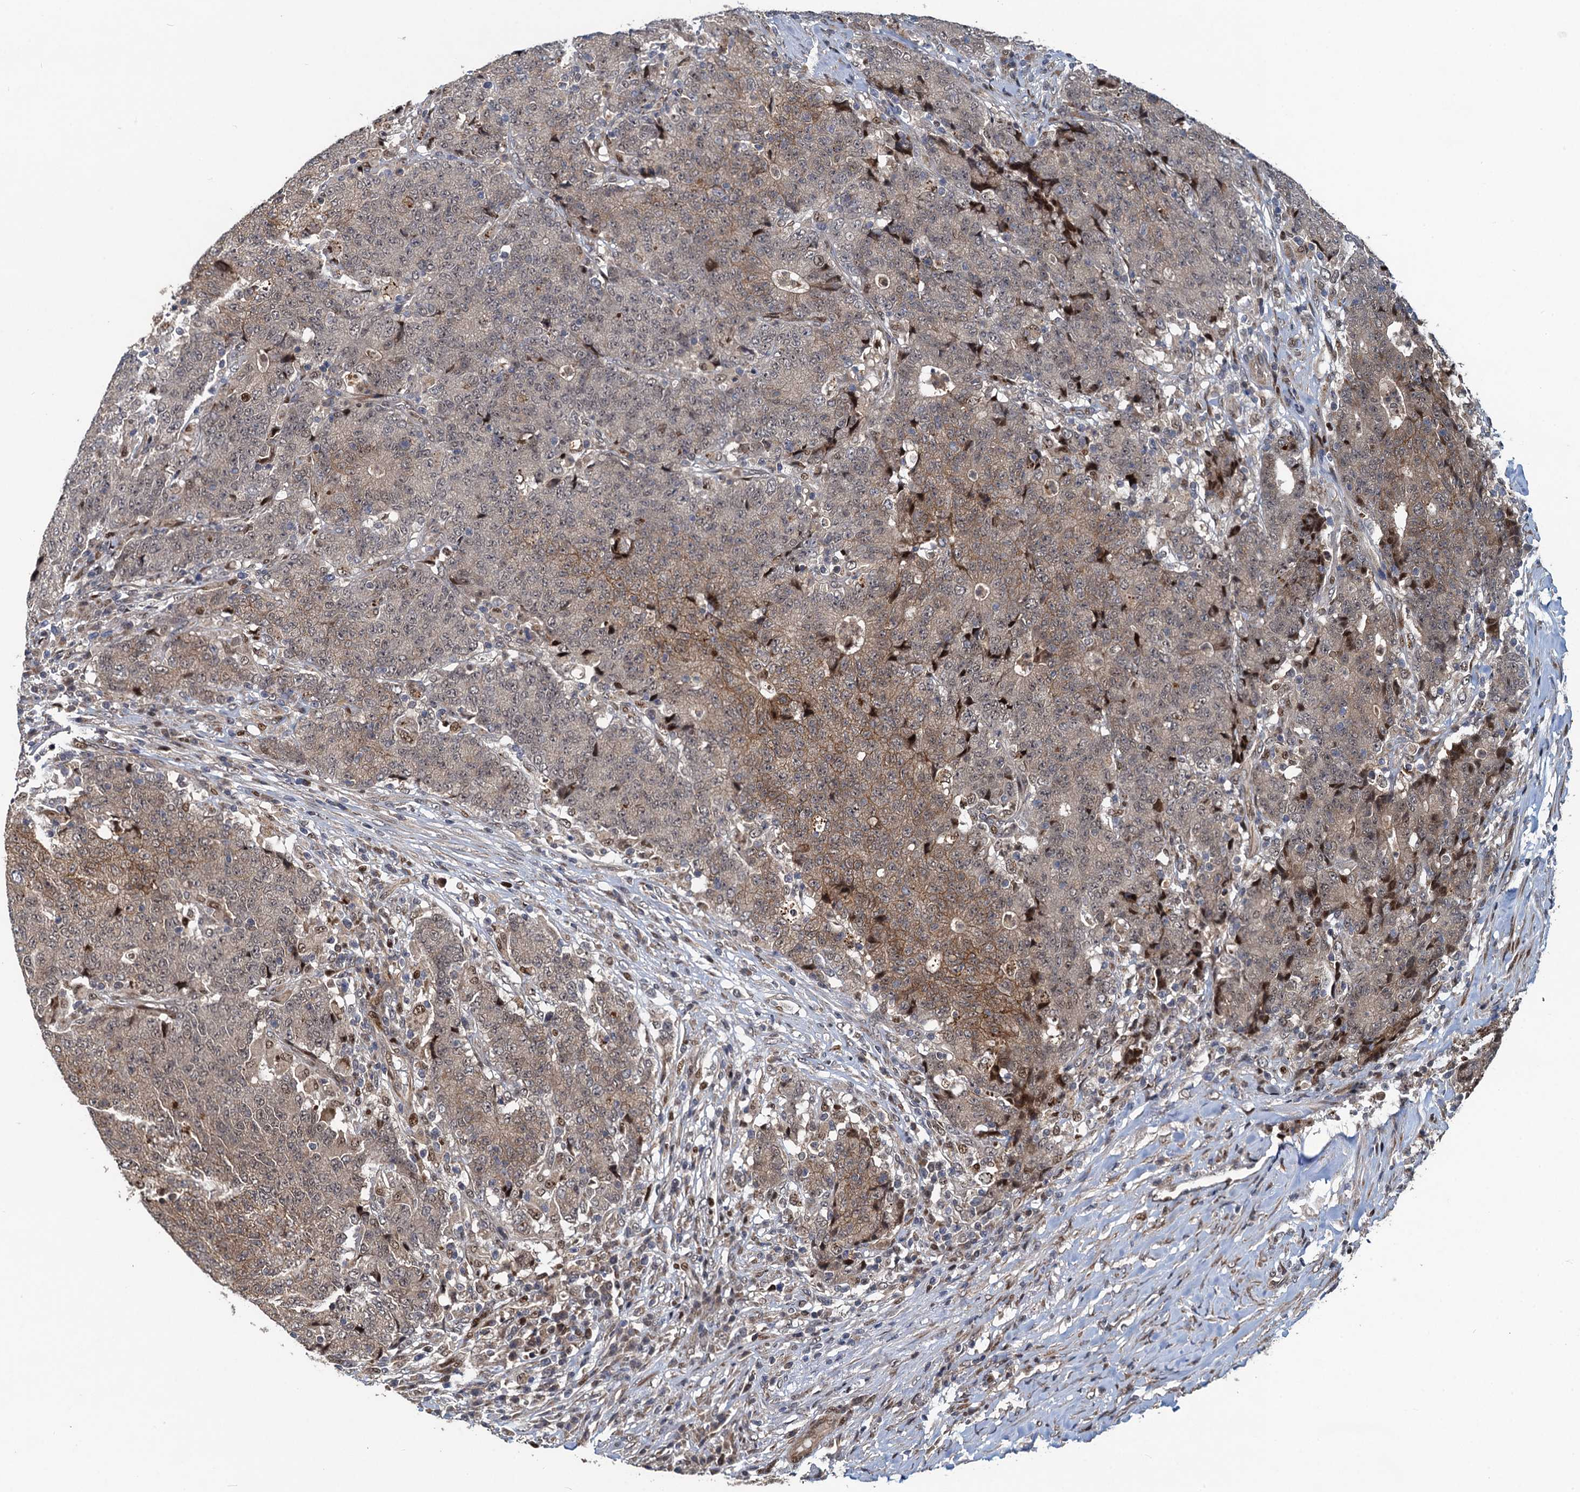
{"staining": {"intensity": "moderate", "quantity": "25%-75%", "location": "cytoplasmic/membranous,nuclear"}, "tissue": "colorectal cancer", "cell_type": "Tumor cells", "image_type": "cancer", "snomed": [{"axis": "morphology", "description": "Adenocarcinoma, NOS"}, {"axis": "topography", "description": "Colon"}], "caption": "Immunohistochemical staining of colorectal adenocarcinoma shows medium levels of moderate cytoplasmic/membranous and nuclear staining in approximately 25%-75% of tumor cells. The staining is performed using DAB brown chromogen to label protein expression. The nuclei are counter-stained blue using hematoxylin.", "gene": "ATOSA", "patient": {"sex": "female", "age": 75}}